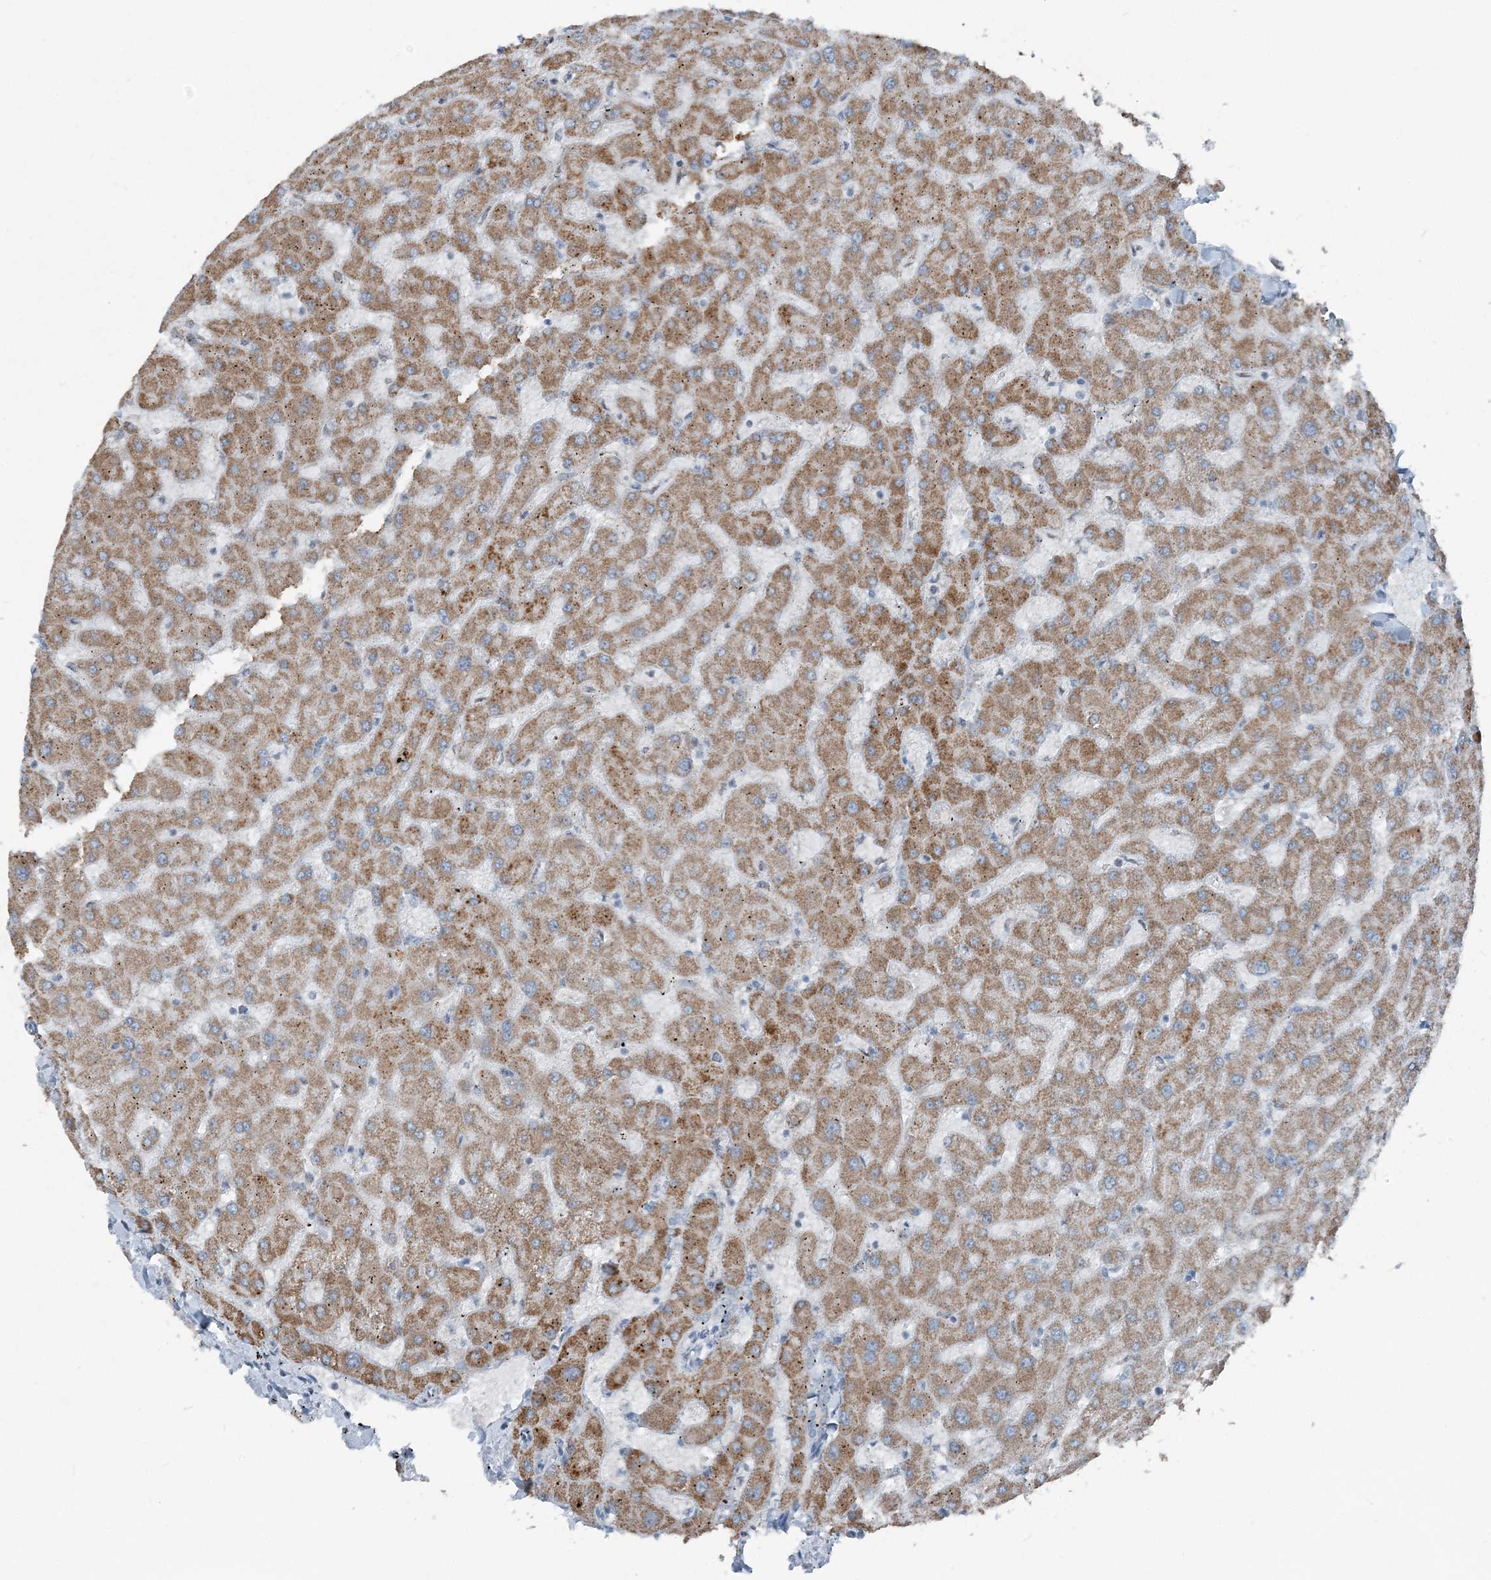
{"staining": {"intensity": "negative", "quantity": "none", "location": "none"}, "tissue": "liver", "cell_type": "Cholangiocytes", "image_type": "normal", "snomed": [{"axis": "morphology", "description": "Normal tissue, NOS"}, {"axis": "topography", "description": "Liver"}], "caption": "Liver was stained to show a protein in brown. There is no significant expression in cholangiocytes. (Brightfield microscopy of DAB IHC at high magnification).", "gene": "SUCLG1", "patient": {"sex": "female", "age": 63}}